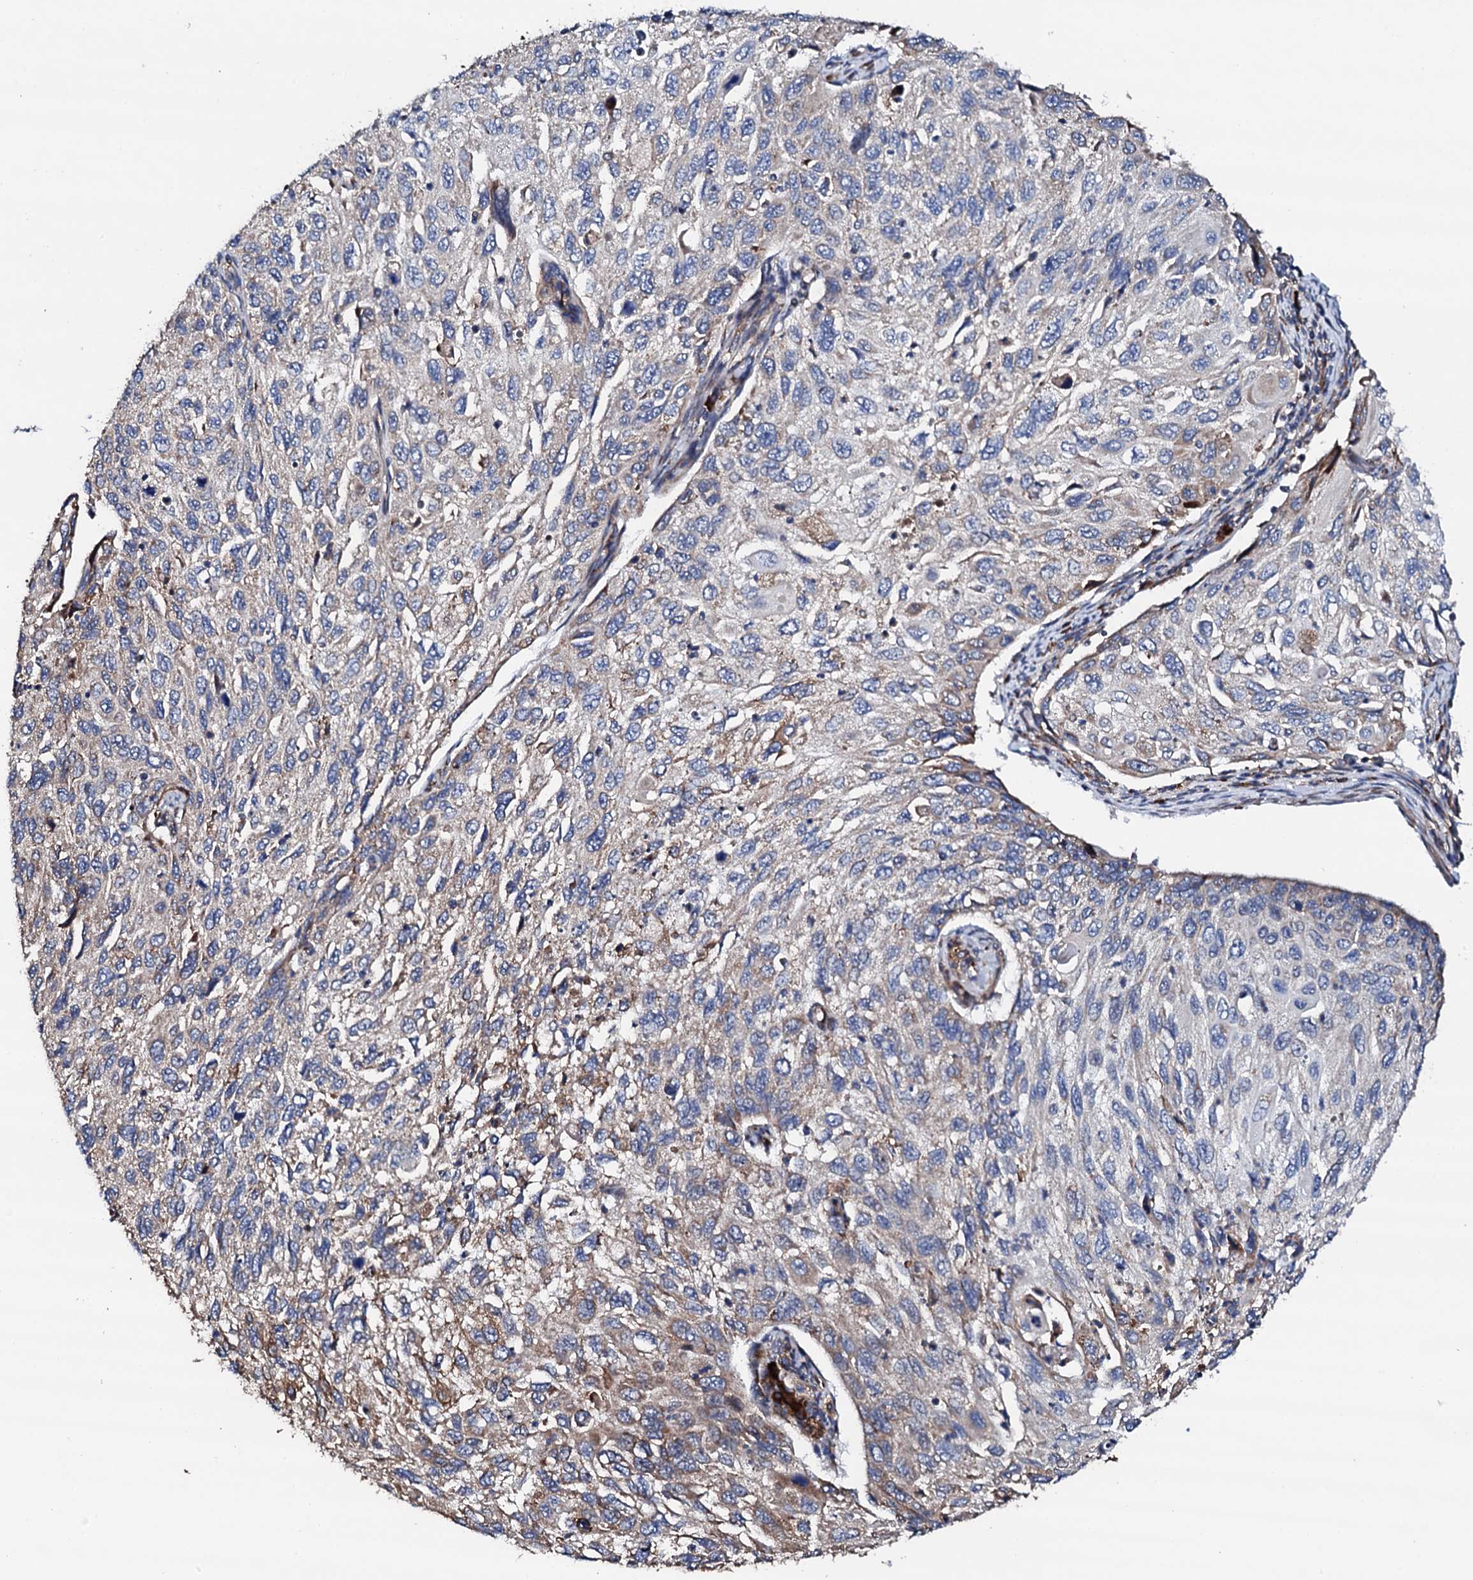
{"staining": {"intensity": "moderate", "quantity": "<25%", "location": "cytoplasmic/membranous"}, "tissue": "cervical cancer", "cell_type": "Tumor cells", "image_type": "cancer", "snomed": [{"axis": "morphology", "description": "Squamous cell carcinoma, NOS"}, {"axis": "topography", "description": "Cervix"}], "caption": "Cervical cancer (squamous cell carcinoma) stained with DAB (3,3'-diaminobenzidine) IHC demonstrates low levels of moderate cytoplasmic/membranous expression in approximately <25% of tumor cells.", "gene": "LIPT2", "patient": {"sex": "female", "age": 70}}